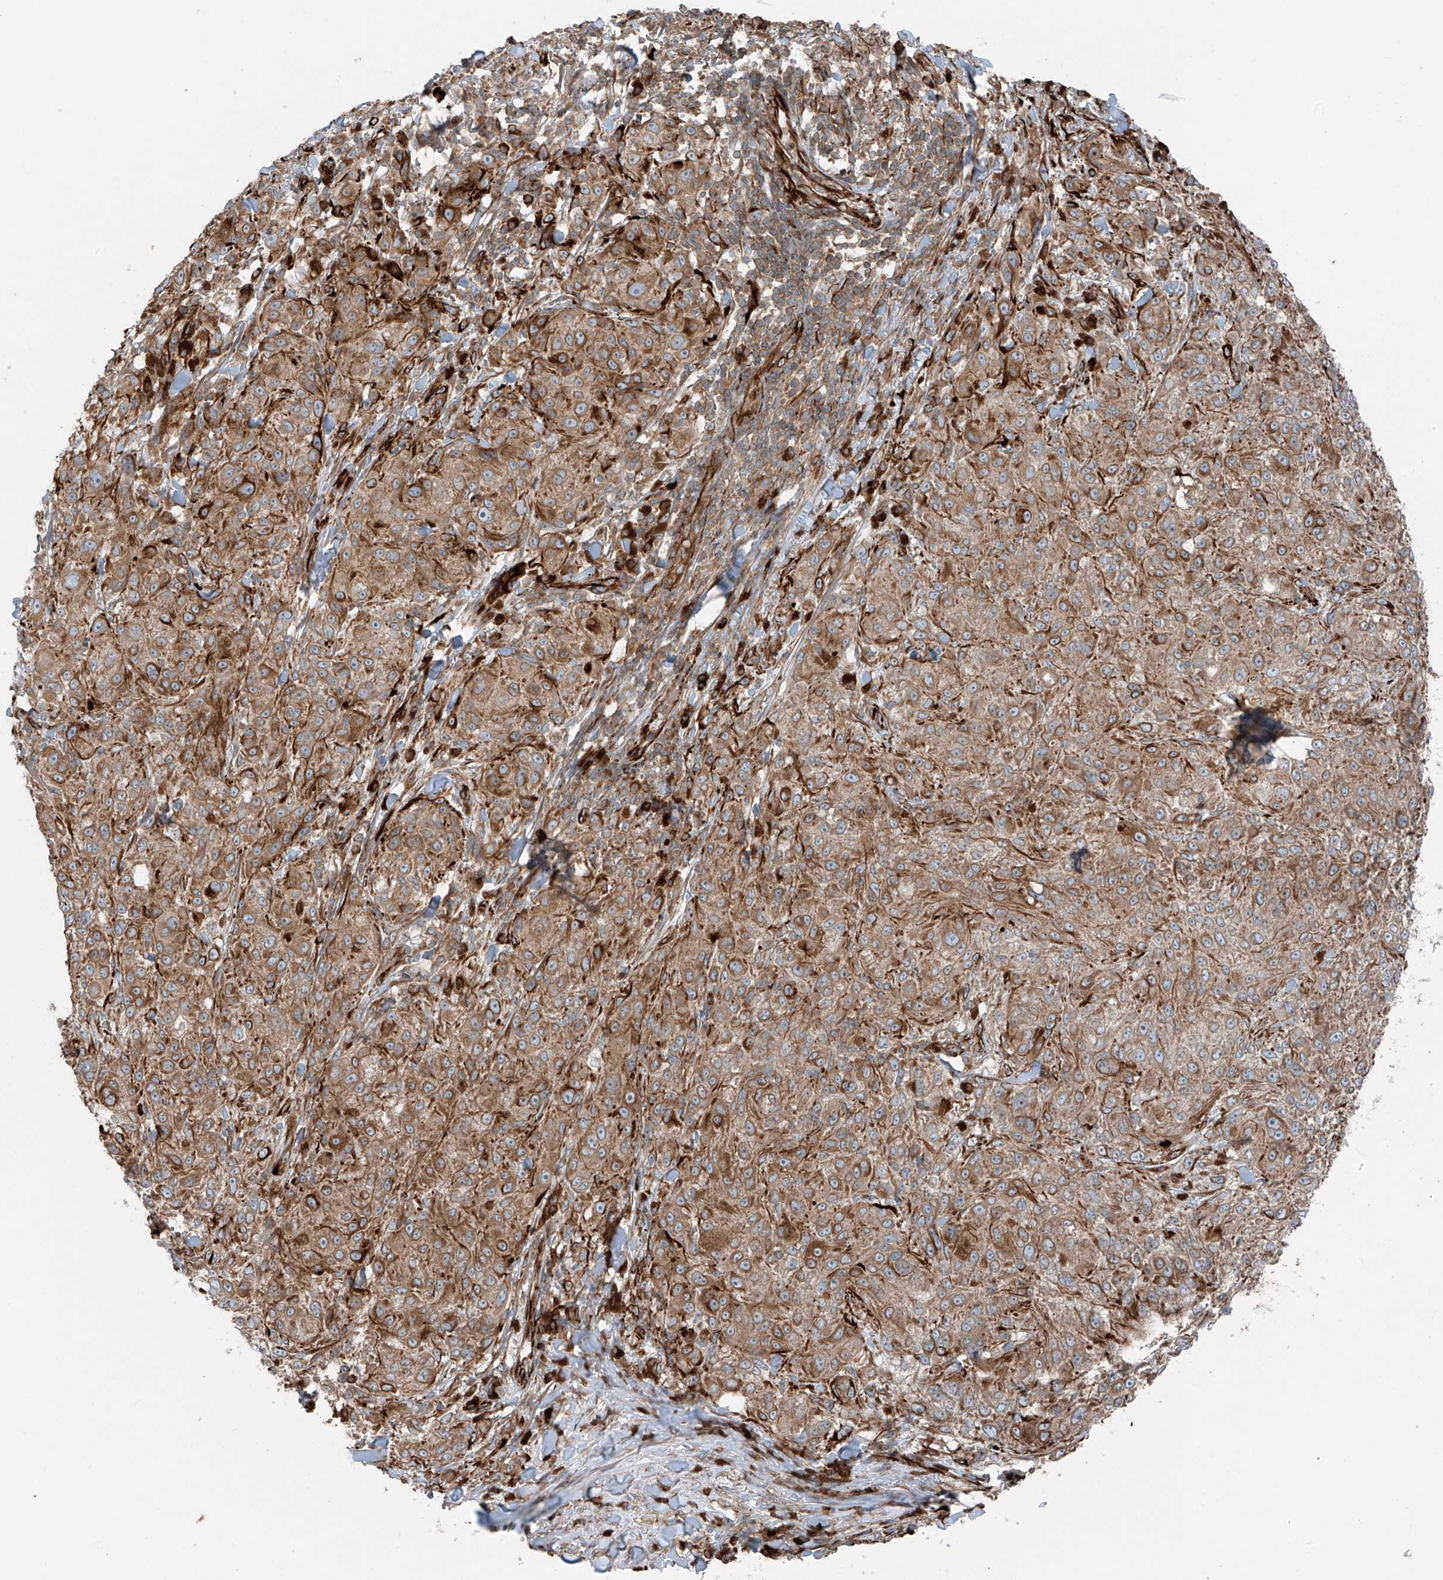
{"staining": {"intensity": "moderate", "quantity": ">75%", "location": "cytoplasmic/membranous"}, "tissue": "melanoma", "cell_type": "Tumor cells", "image_type": "cancer", "snomed": [{"axis": "morphology", "description": "Necrosis, NOS"}, {"axis": "morphology", "description": "Malignant melanoma, NOS"}, {"axis": "topography", "description": "Skin"}], "caption": "IHC image of human malignant melanoma stained for a protein (brown), which exhibits medium levels of moderate cytoplasmic/membranous positivity in approximately >75% of tumor cells.", "gene": "ERLEC1", "patient": {"sex": "female", "age": 87}}